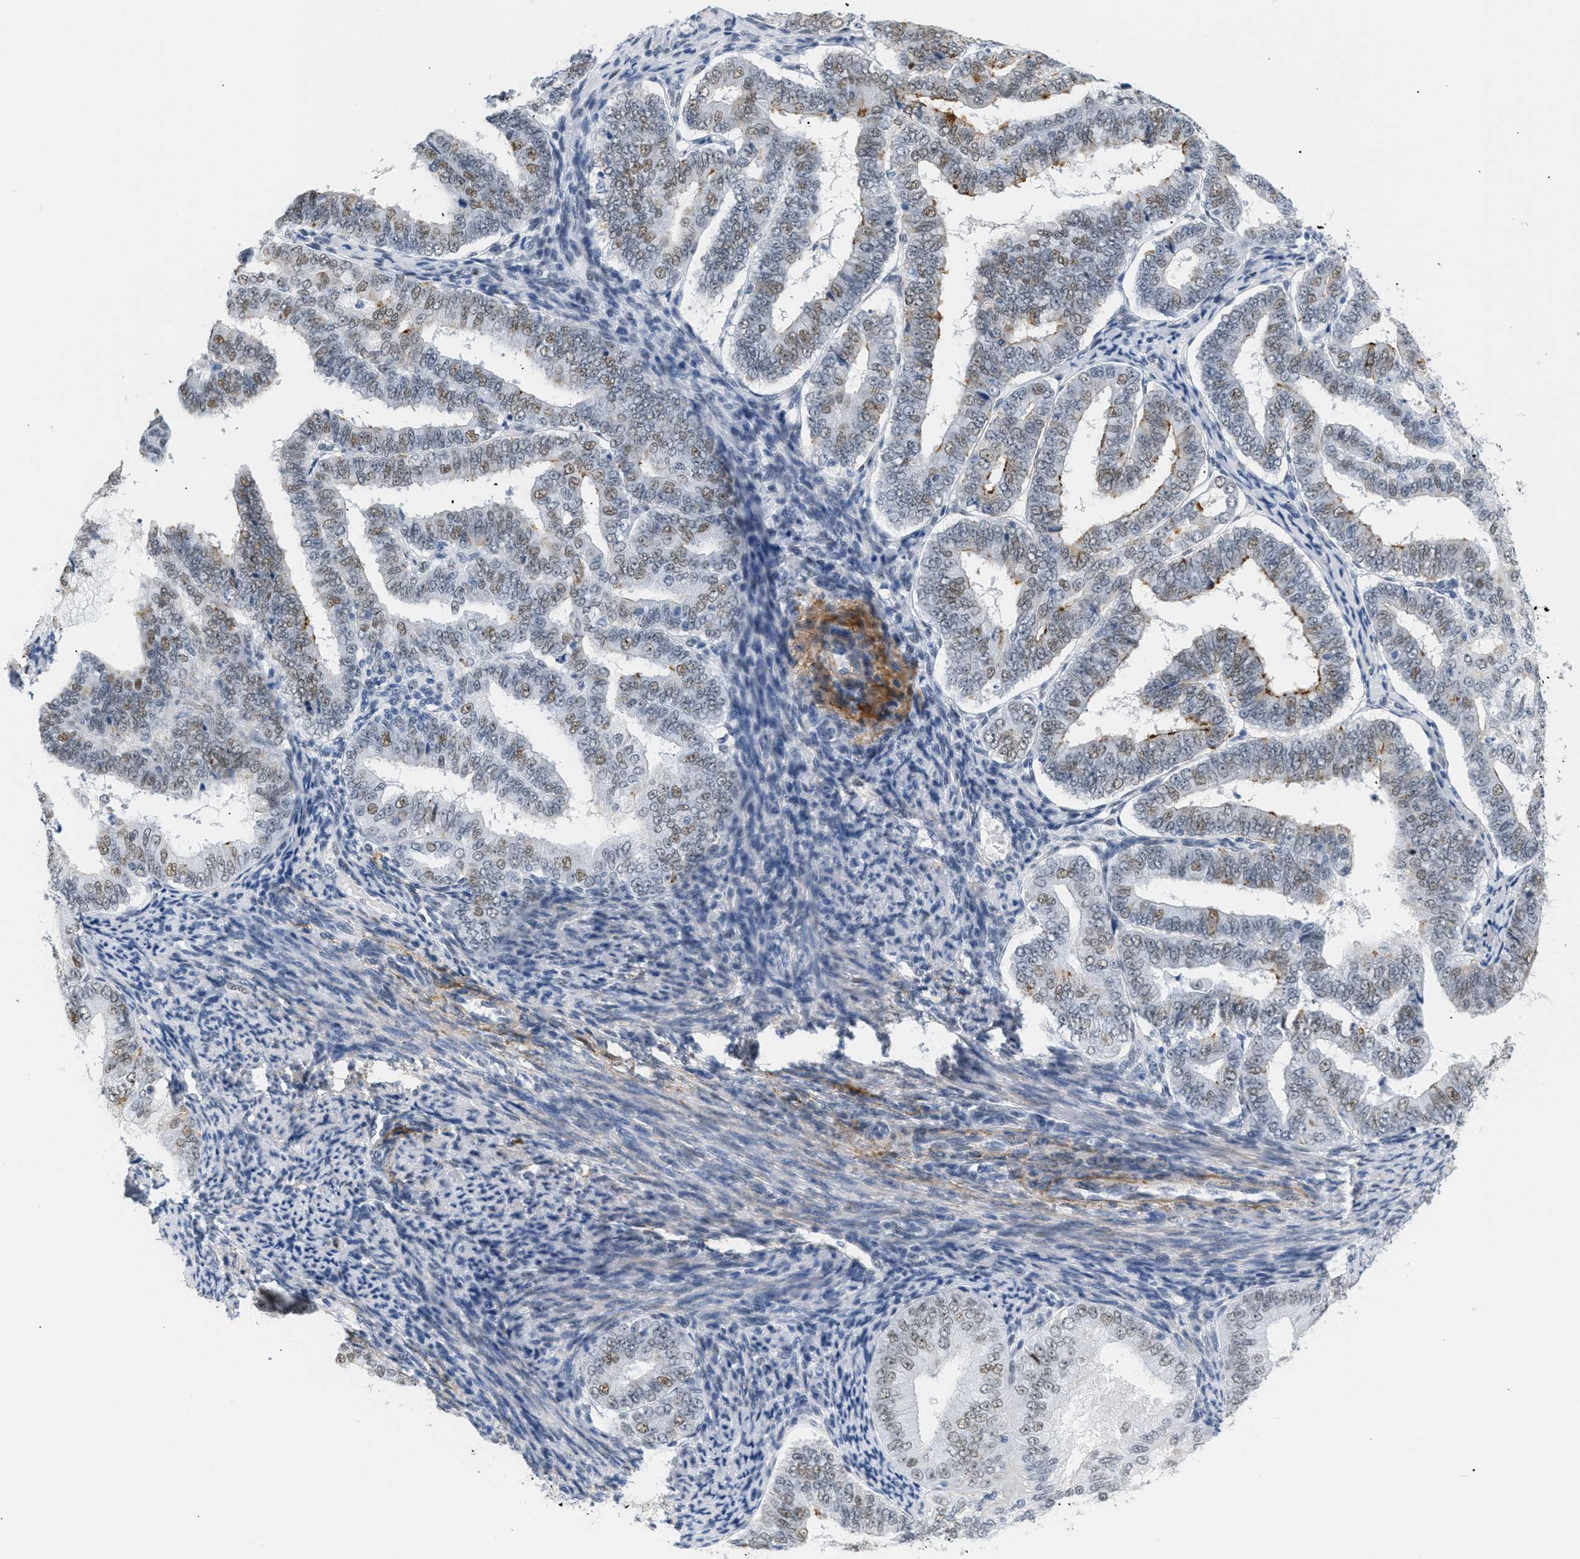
{"staining": {"intensity": "weak", "quantity": "25%-75%", "location": "nuclear"}, "tissue": "endometrial cancer", "cell_type": "Tumor cells", "image_type": "cancer", "snomed": [{"axis": "morphology", "description": "Adenocarcinoma, NOS"}, {"axis": "topography", "description": "Endometrium"}], "caption": "Protein expression analysis of human adenocarcinoma (endometrial) reveals weak nuclear expression in approximately 25%-75% of tumor cells.", "gene": "ELN", "patient": {"sex": "female", "age": 63}}